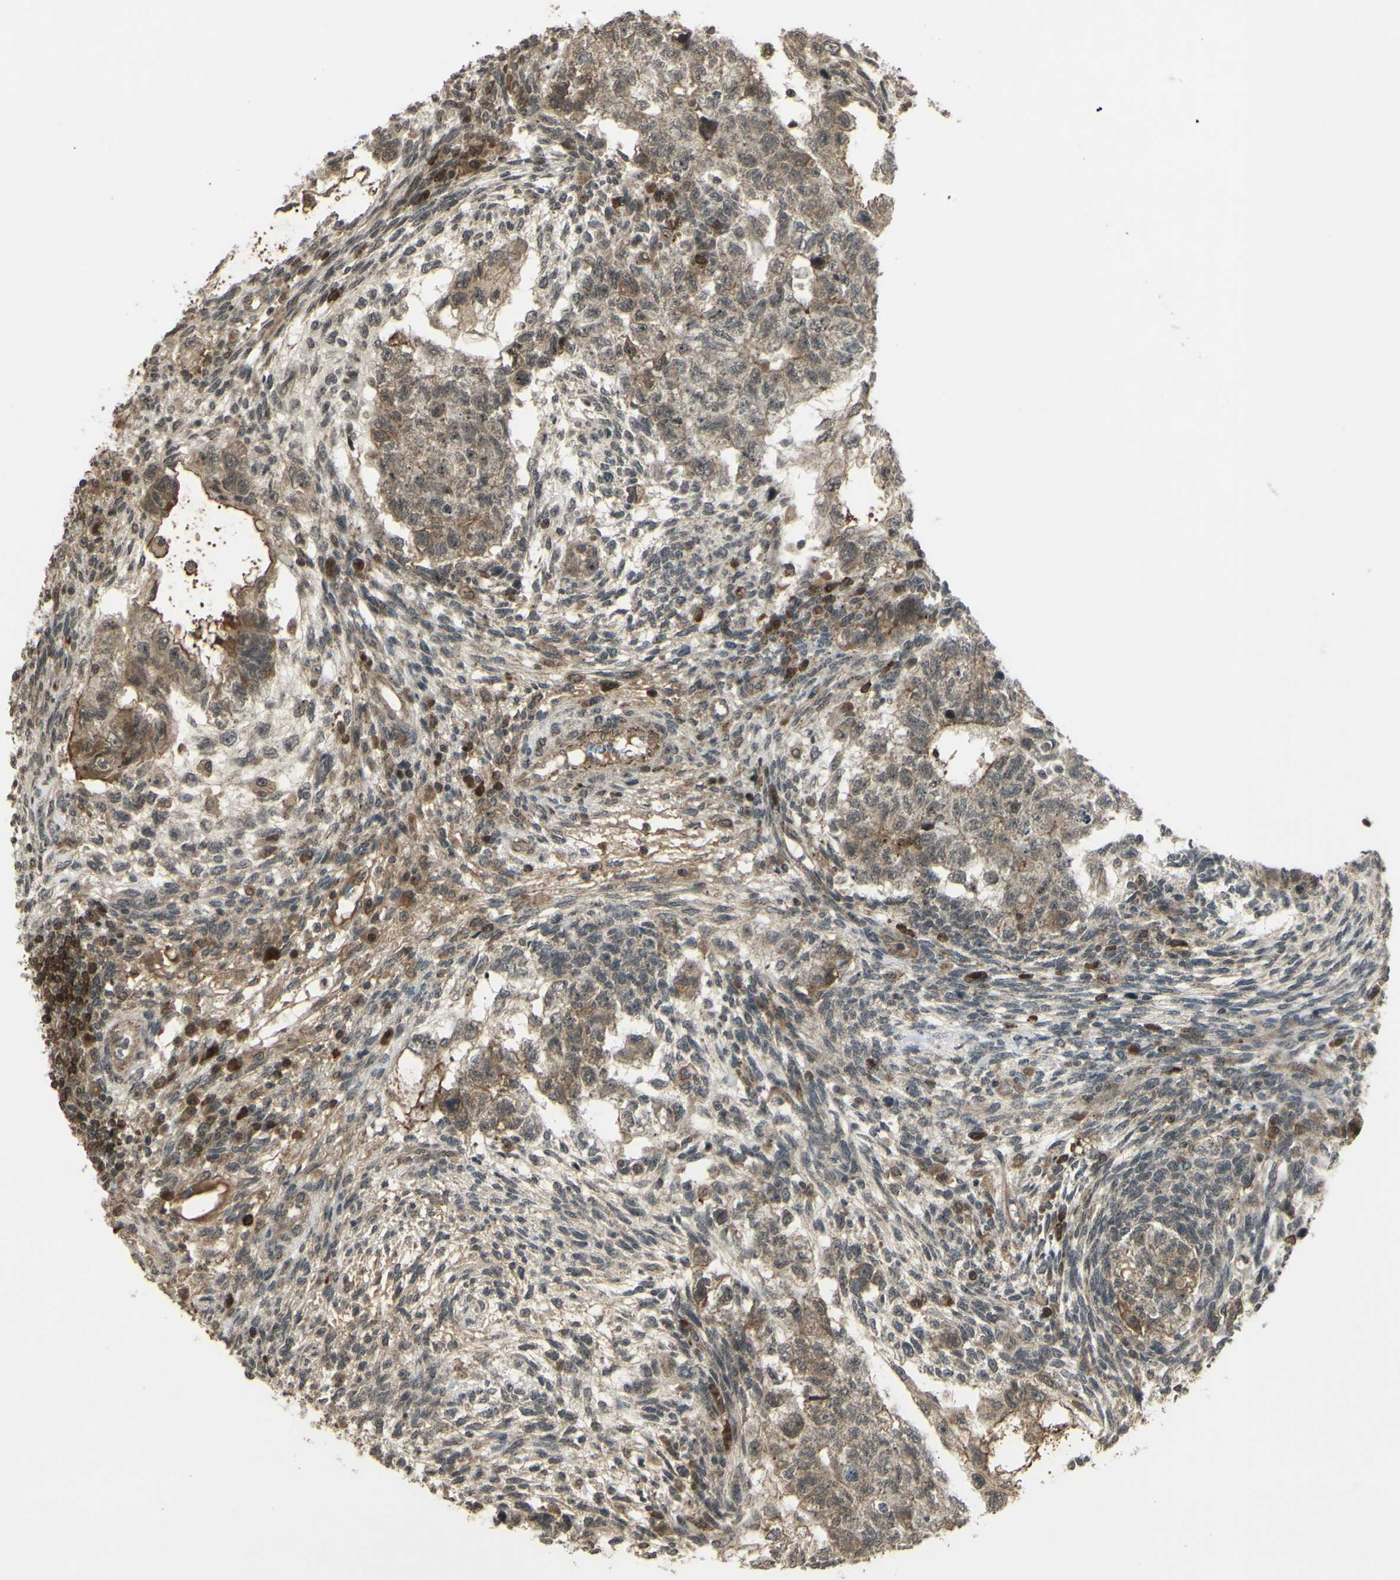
{"staining": {"intensity": "moderate", "quantity": "25%-75%", "location": "cytoplasmic/membranous"}, "tissue": "testis cancer", "cell_type": "Tumor cells", "image_type": "cancer", "snomed": [{"axis": "morphology", "description": "Normal tissue, NOS"}, {"axis": "morphology", "description": "Carcinoma, Embryonal, NOS"}, {"axis": "topography", "description": "Testis"}], "caption": "Immunohistochemistry (IHC) (DAB (3,3'-diaminobenzidine)) staining of testis cancer (embryonal carcinoma) shows moderate cytoplasmic/membranous protein expression in approximately 25%-75% of tumor cells.", "gene": "BLNK", "patient": {"sex": "male", "age": 36}}